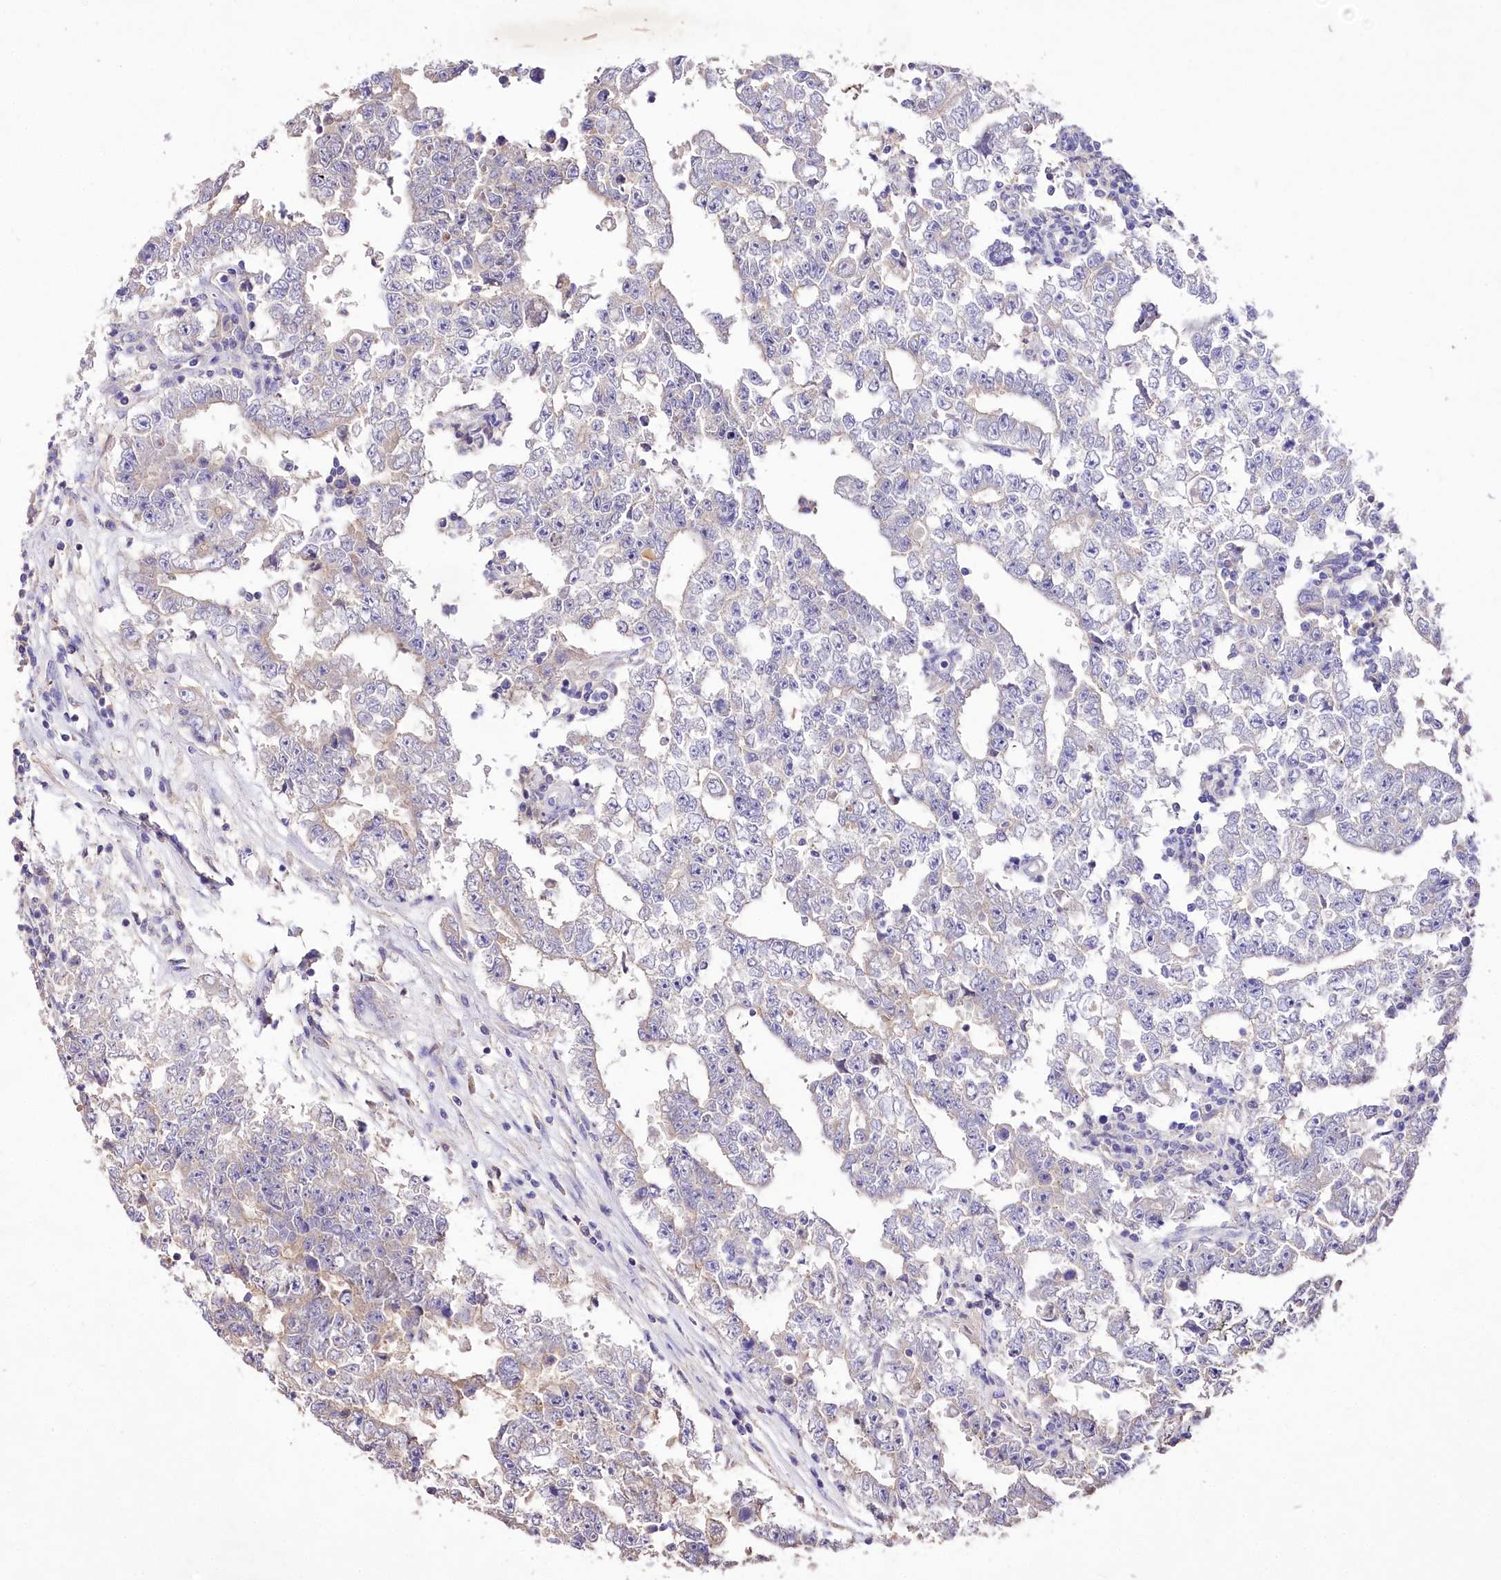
{"staining": {"intensity": "negative", "quantity": "none", "location": "none"}, "tissue": "testis cancer", "cell_type": "Tumor cells", "image_type": "cancer", "snomed": [{"axis": "morphology", "description": "Carcinoma, Embryonal, NOS"}, {"axis": "topography", "description": "Testis"}], "caption": "A photomicrograph of testis cancer (embryonal carcinoma) stained for a protein exhibits no brown staining in tumor cells.", "gene": "PCYOX1L", "patient": {"sex": "male", "age": 25}}